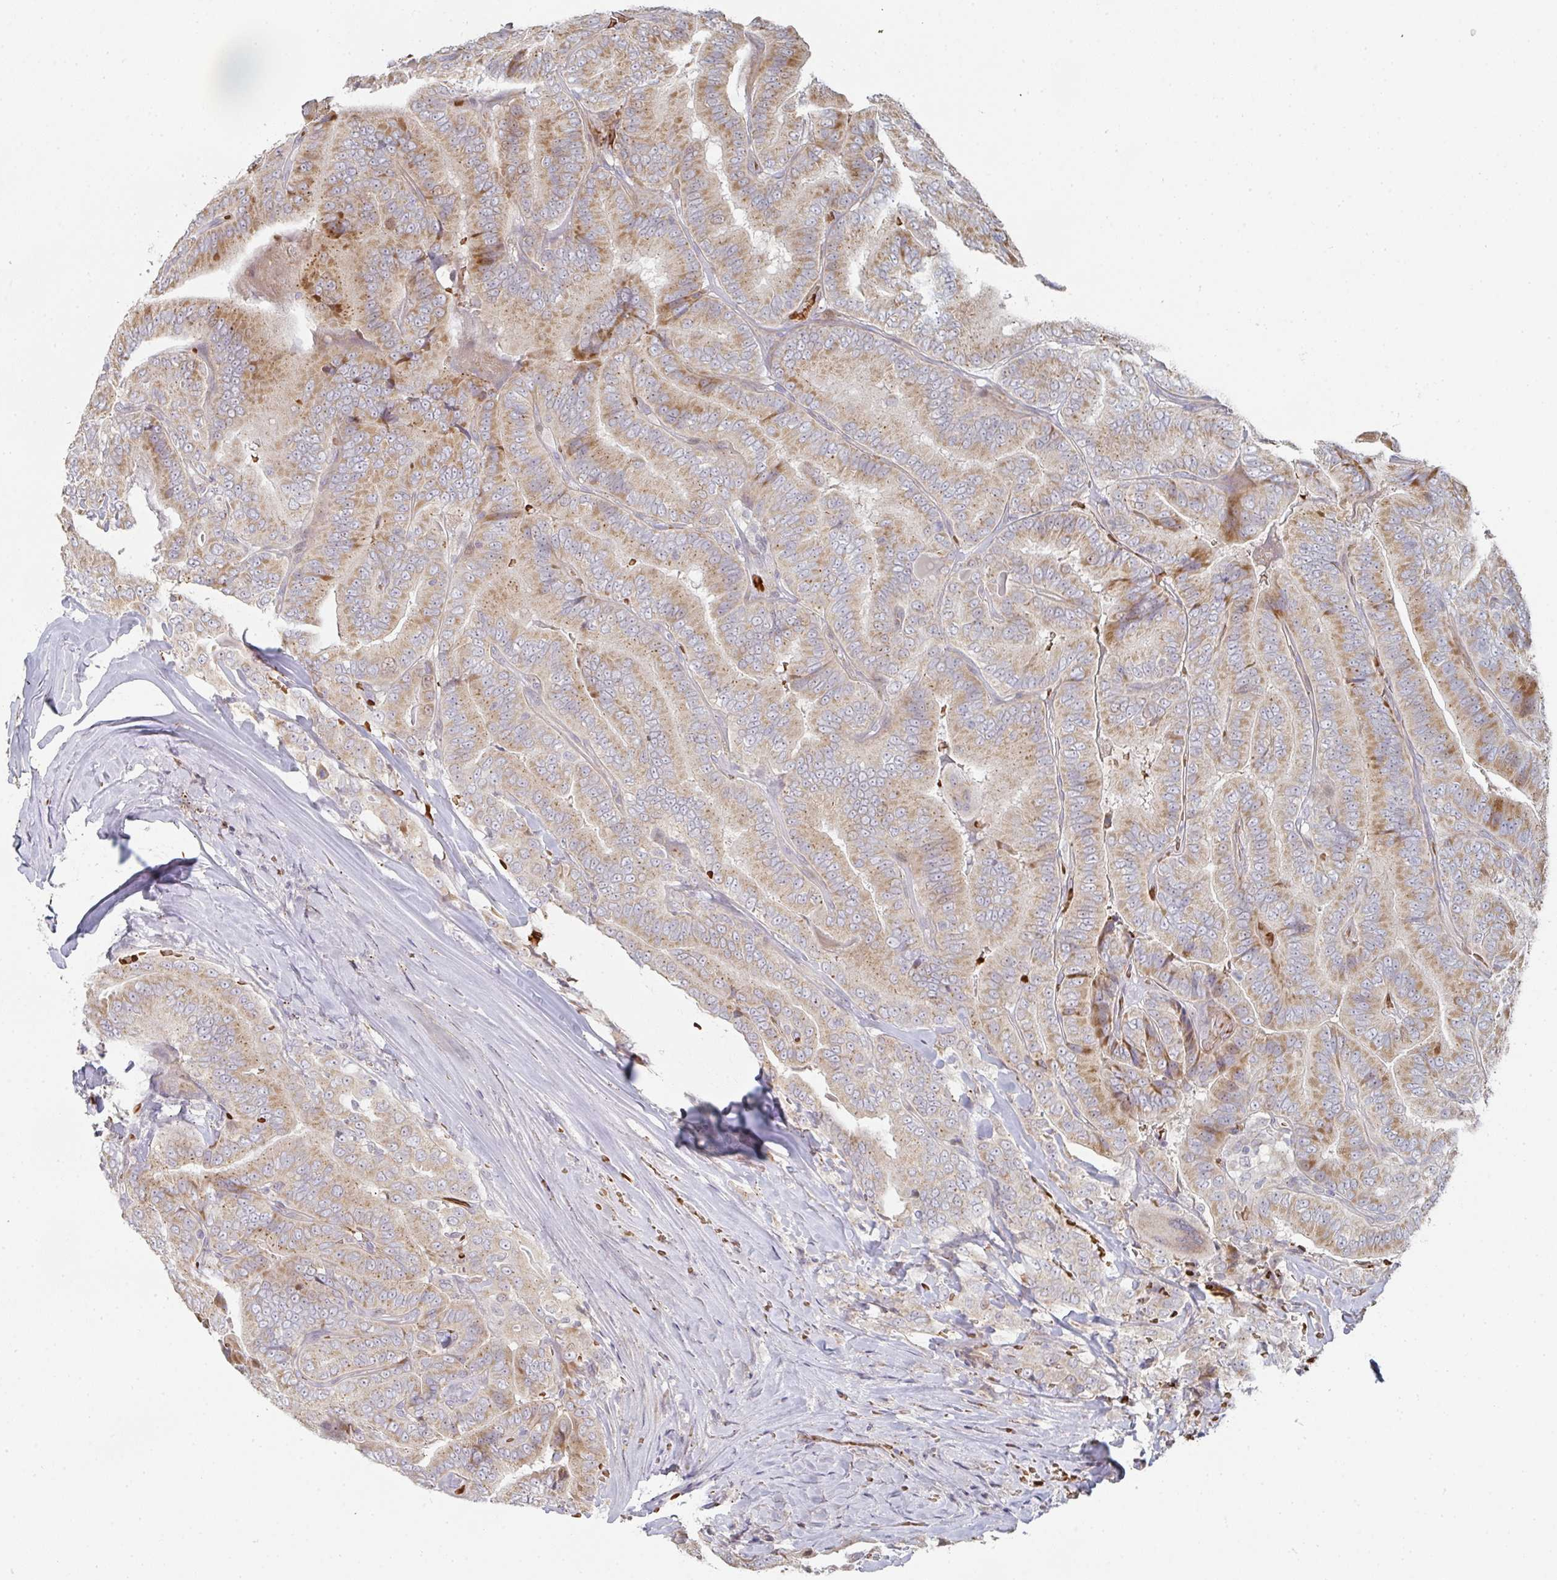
{"staining": {"intensity": "moderate", "quantity": ">75%", "location": "cytoplasmic/membranous"}, "tissue": "thyroid cancer", "cell_type": "Tumor cells", "image_type": "cancer", "snomed": [{"axis": "morphology", "description": "Papillary adenocarcinoma, NOS"}, {"axis": "topography", "description": "Thyroid gland"}], "caption": "Thyroid cancer stained with a brown dye displays moderate cytoplasmic/membranous positive positivity in about >75% of tumor cells.", "gene": "ZNF526", "patient": {"sex": "male", "age": 61}}